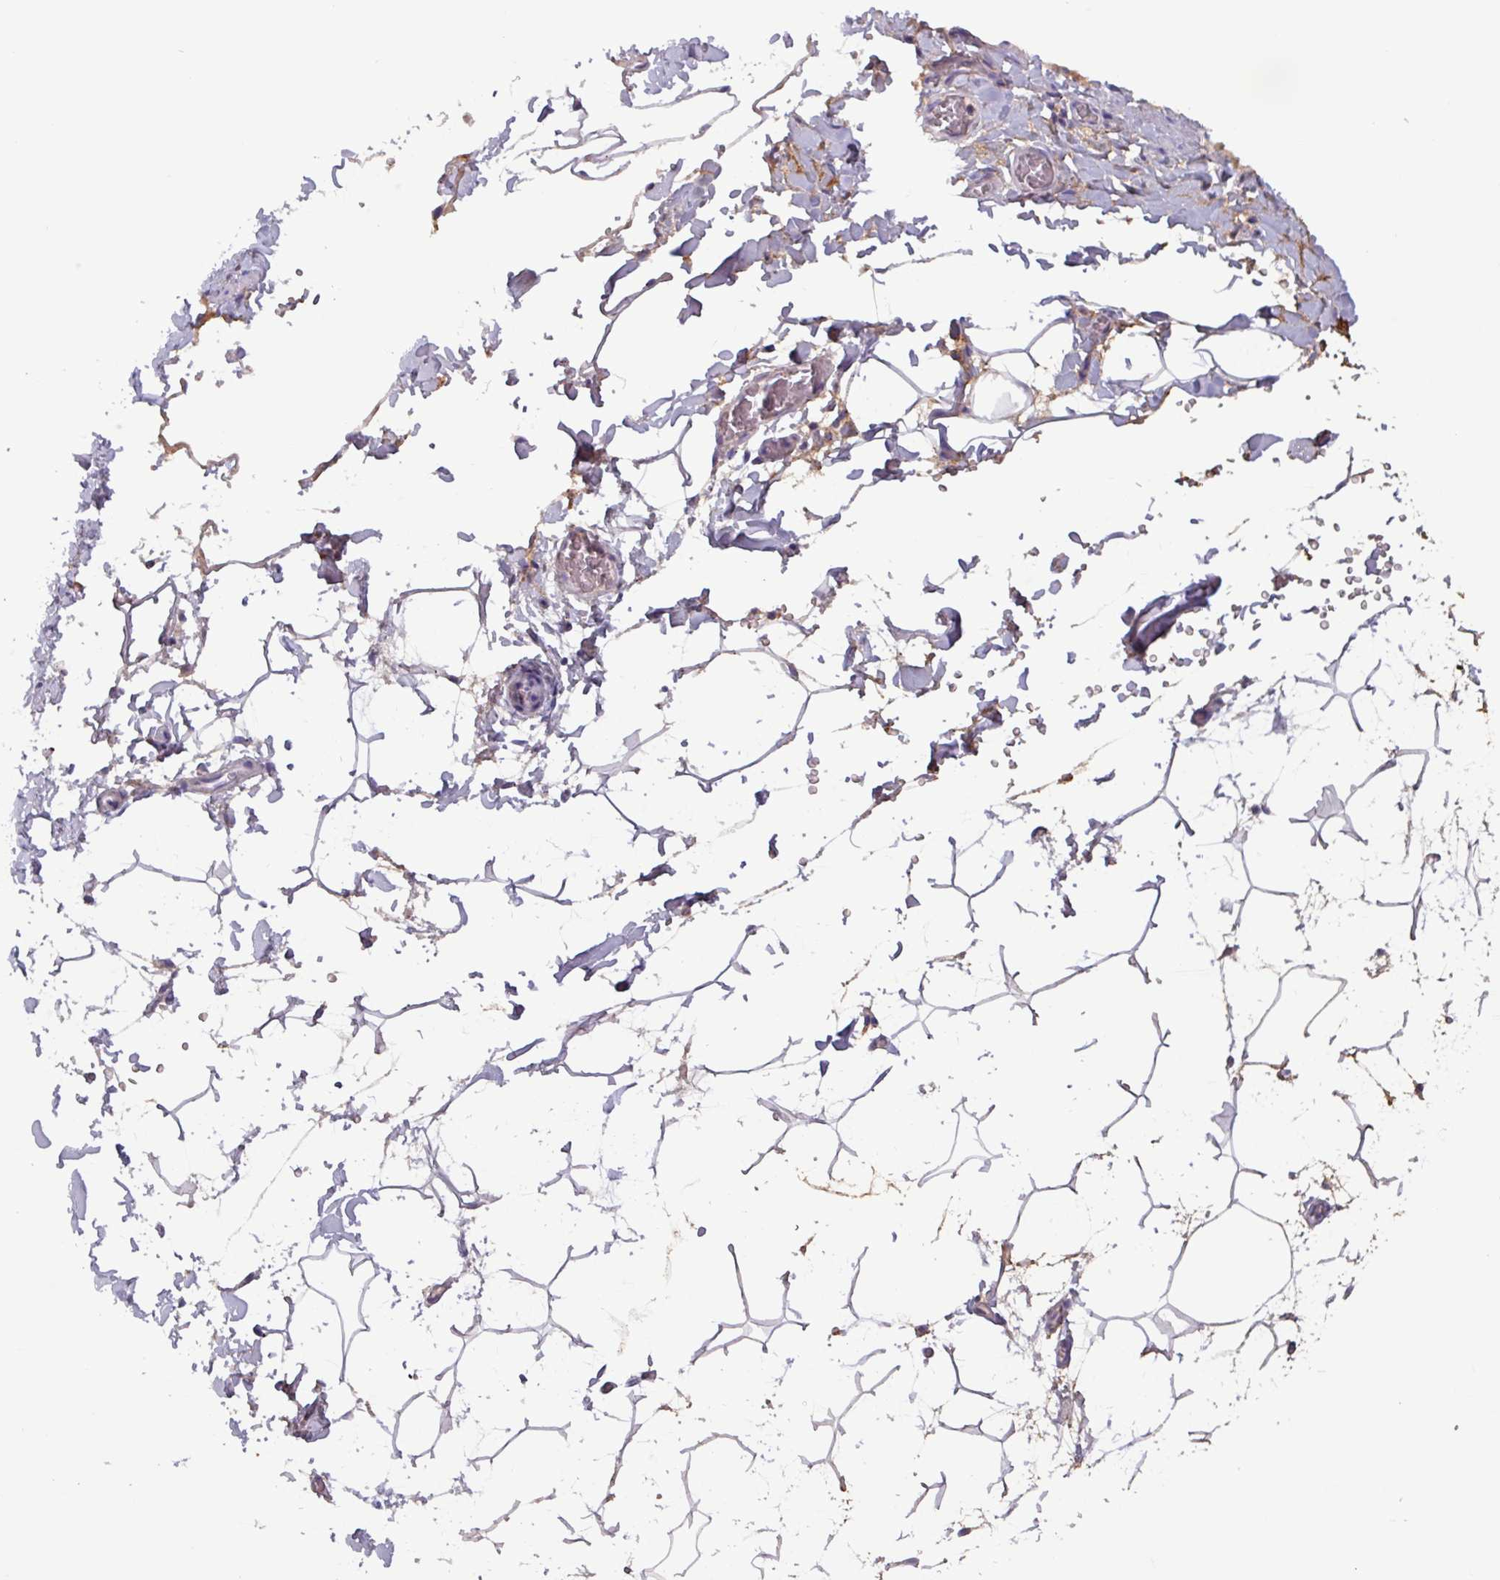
{"staining": {"intensity": "negative", "quantity": "none", "location": "none"}, "tissue": "adipose tissue", "cell_type": "Adipocytes", "image_type": "normal", "snomed": [{"axis": "morphology", "description": "Normal tissue, NOS"}, {"axis": "topography", "description": "Gallbladder"}, {"axis": "topography", "description": "Peripheral nerve tissue"}], "caption": "Adipocytes show no significant protein positivity in benign adipose tissue. (Brightfield microscopy of DAB (3,3'-diaminobenzidine) immunohistochemistry (IHC) at high magnification).", "gene": "PLIN2", "patient": {"sex": "male", "age": 38}}